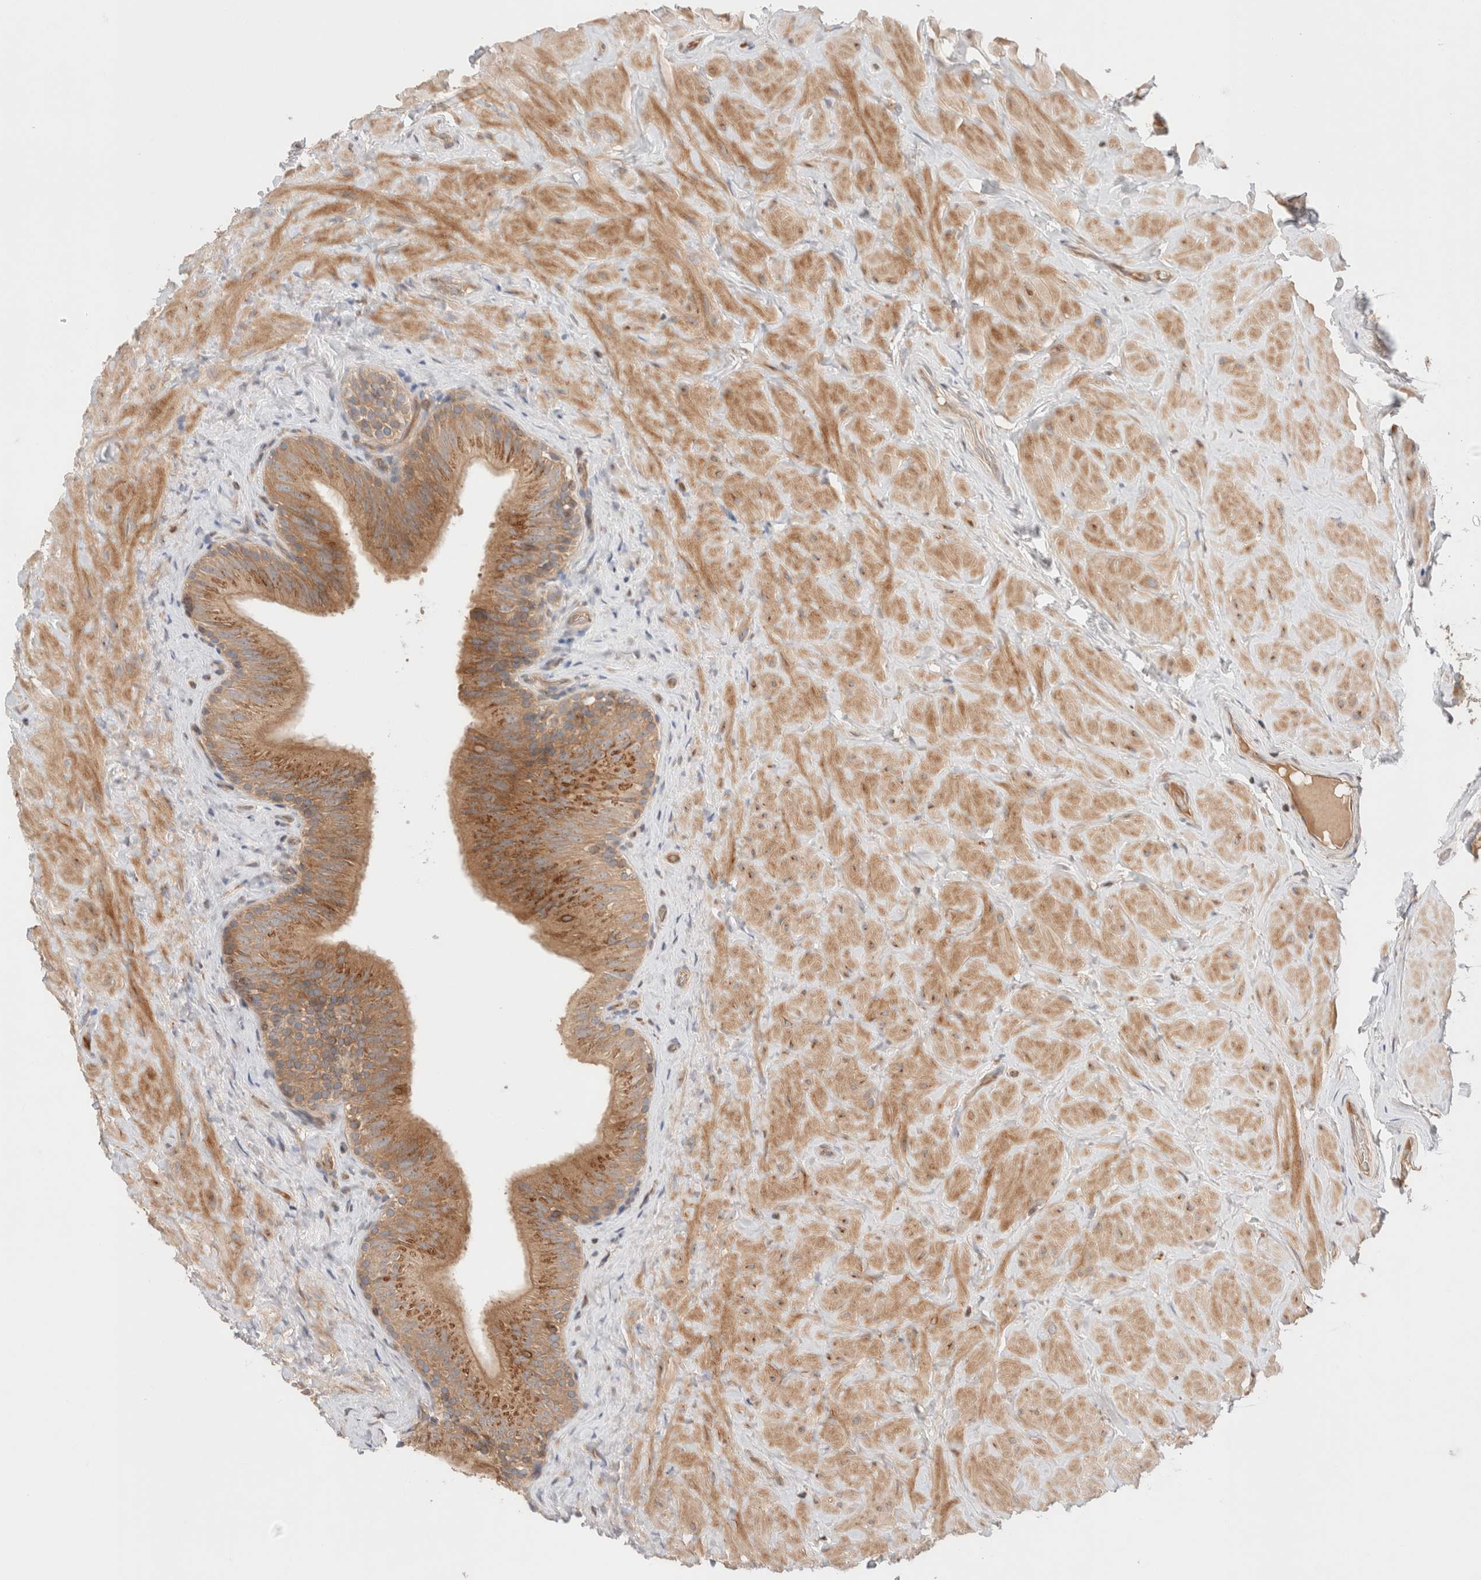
{"staining": {"intensity": "moderate", "quantity": ">75%", "location": "cytoplasmic/membranous"}, "tissue": "epididymis", "cell_type": "Glandular cells", "image_type": "normal", "snomed": [{"axis": "morphology", "description": "Normal tissue, NOS"}, {"axis": "topography", "description": "Vascular tissue"}, {"axis": "topography", "description": "Epididymis"}], "caption": "This is an image of IHC staining of benign epididymis, which shows moderate expression in the cytoplasmic/membranous of glandular cells.", "gene": "SIKE1", "patient": {"sex": "male", "age": 49}}